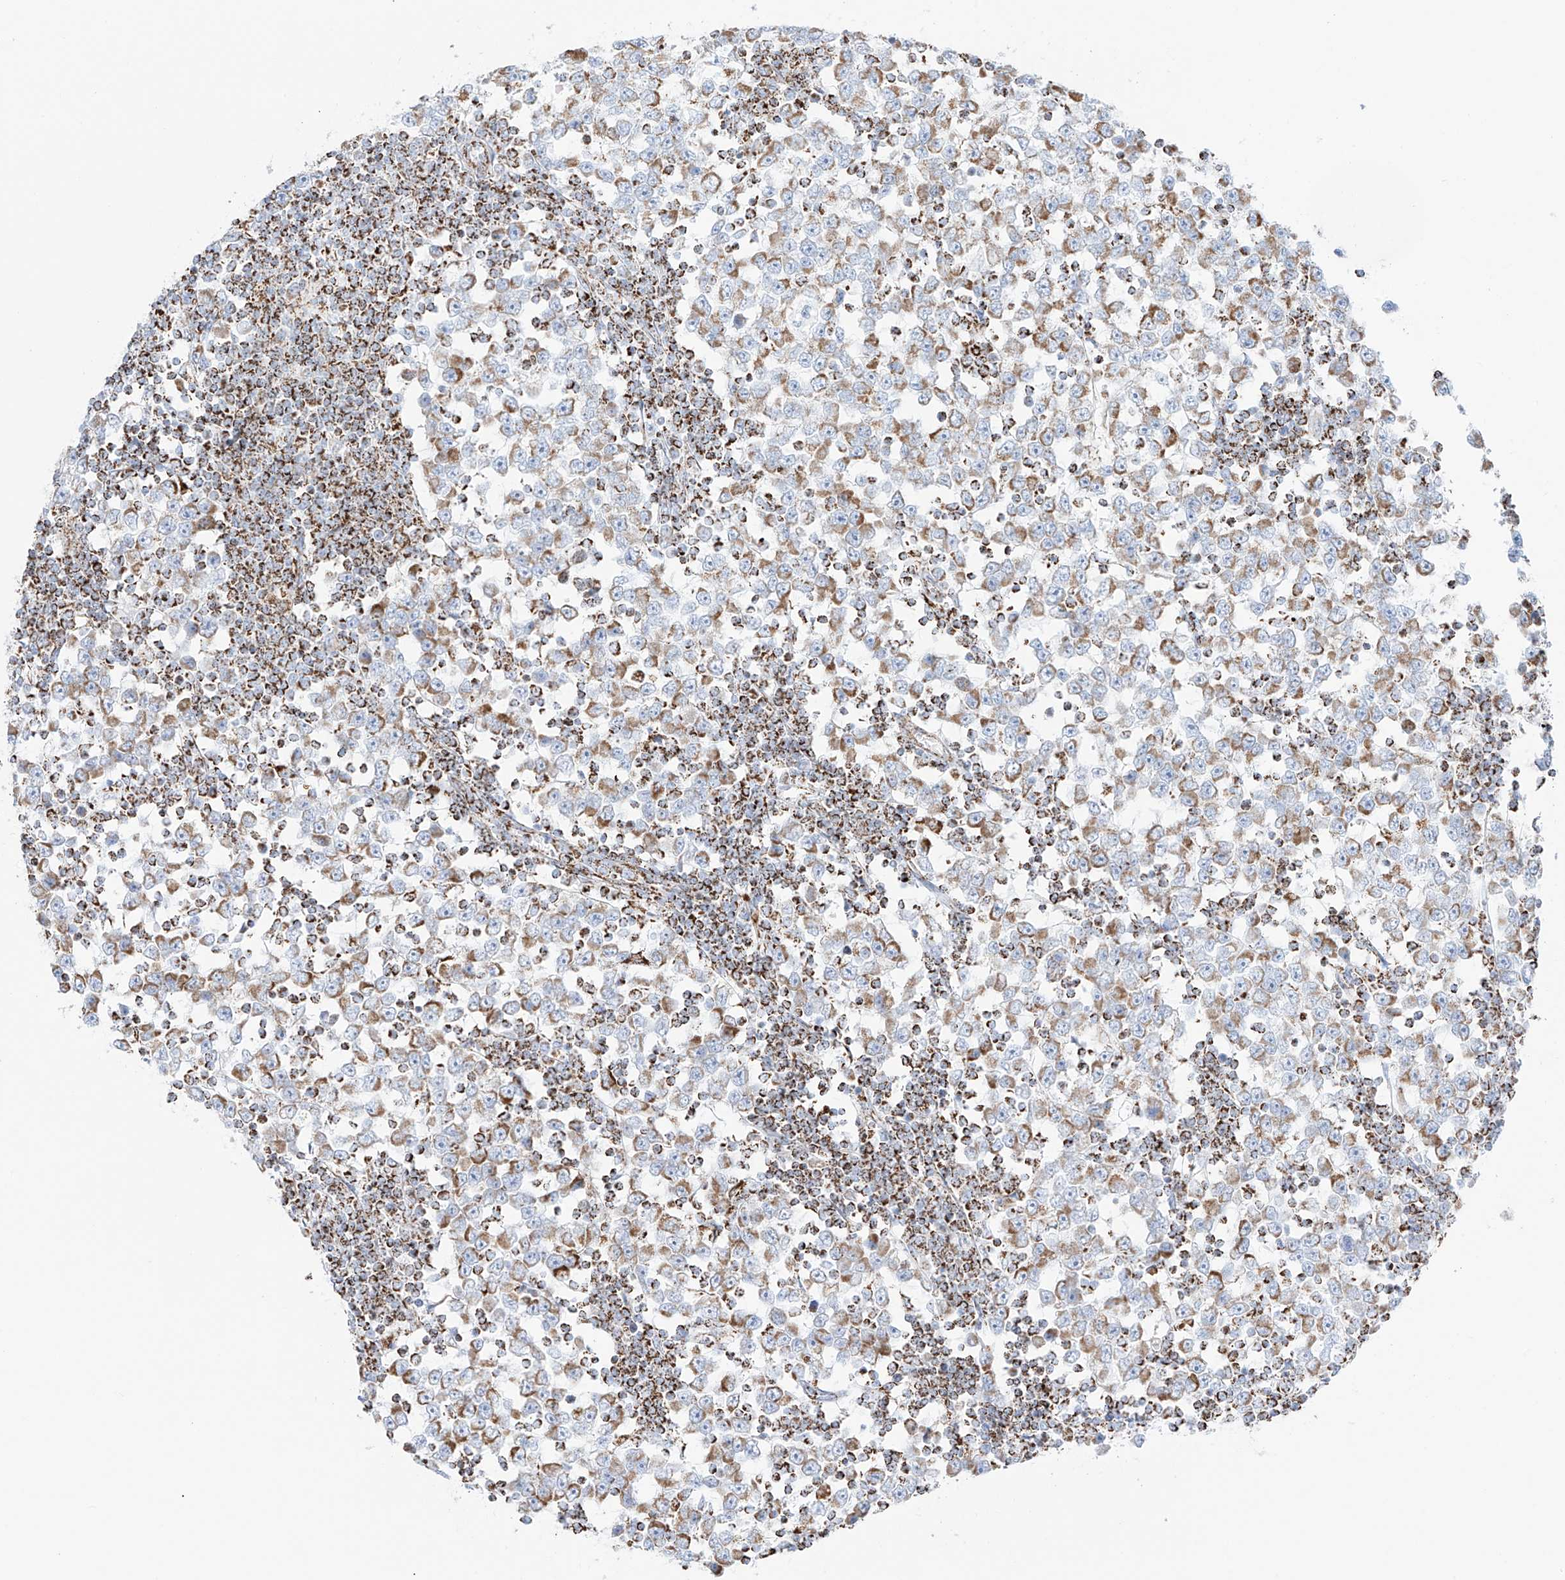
{"staining": {"intensity": "moderate", "quantity": ">75%", "location": "cytoplasmic/membranous"}, "tissue": "testis cancer", "cell_type": "Tumor cells", "image_type": "cancer", "snomed": [{"axis": "morphology", "description": "Seminoma, NOS"}, {"axis": "topography", "description": "Testis"}], "caption": "Testis cancer (seminoma) tissue reveals moderate cytoplasmic/membranous expression in approximately >75% of tumor cells", "gene": "XKR3", "patient": {"sex": "male", "age": 65}}